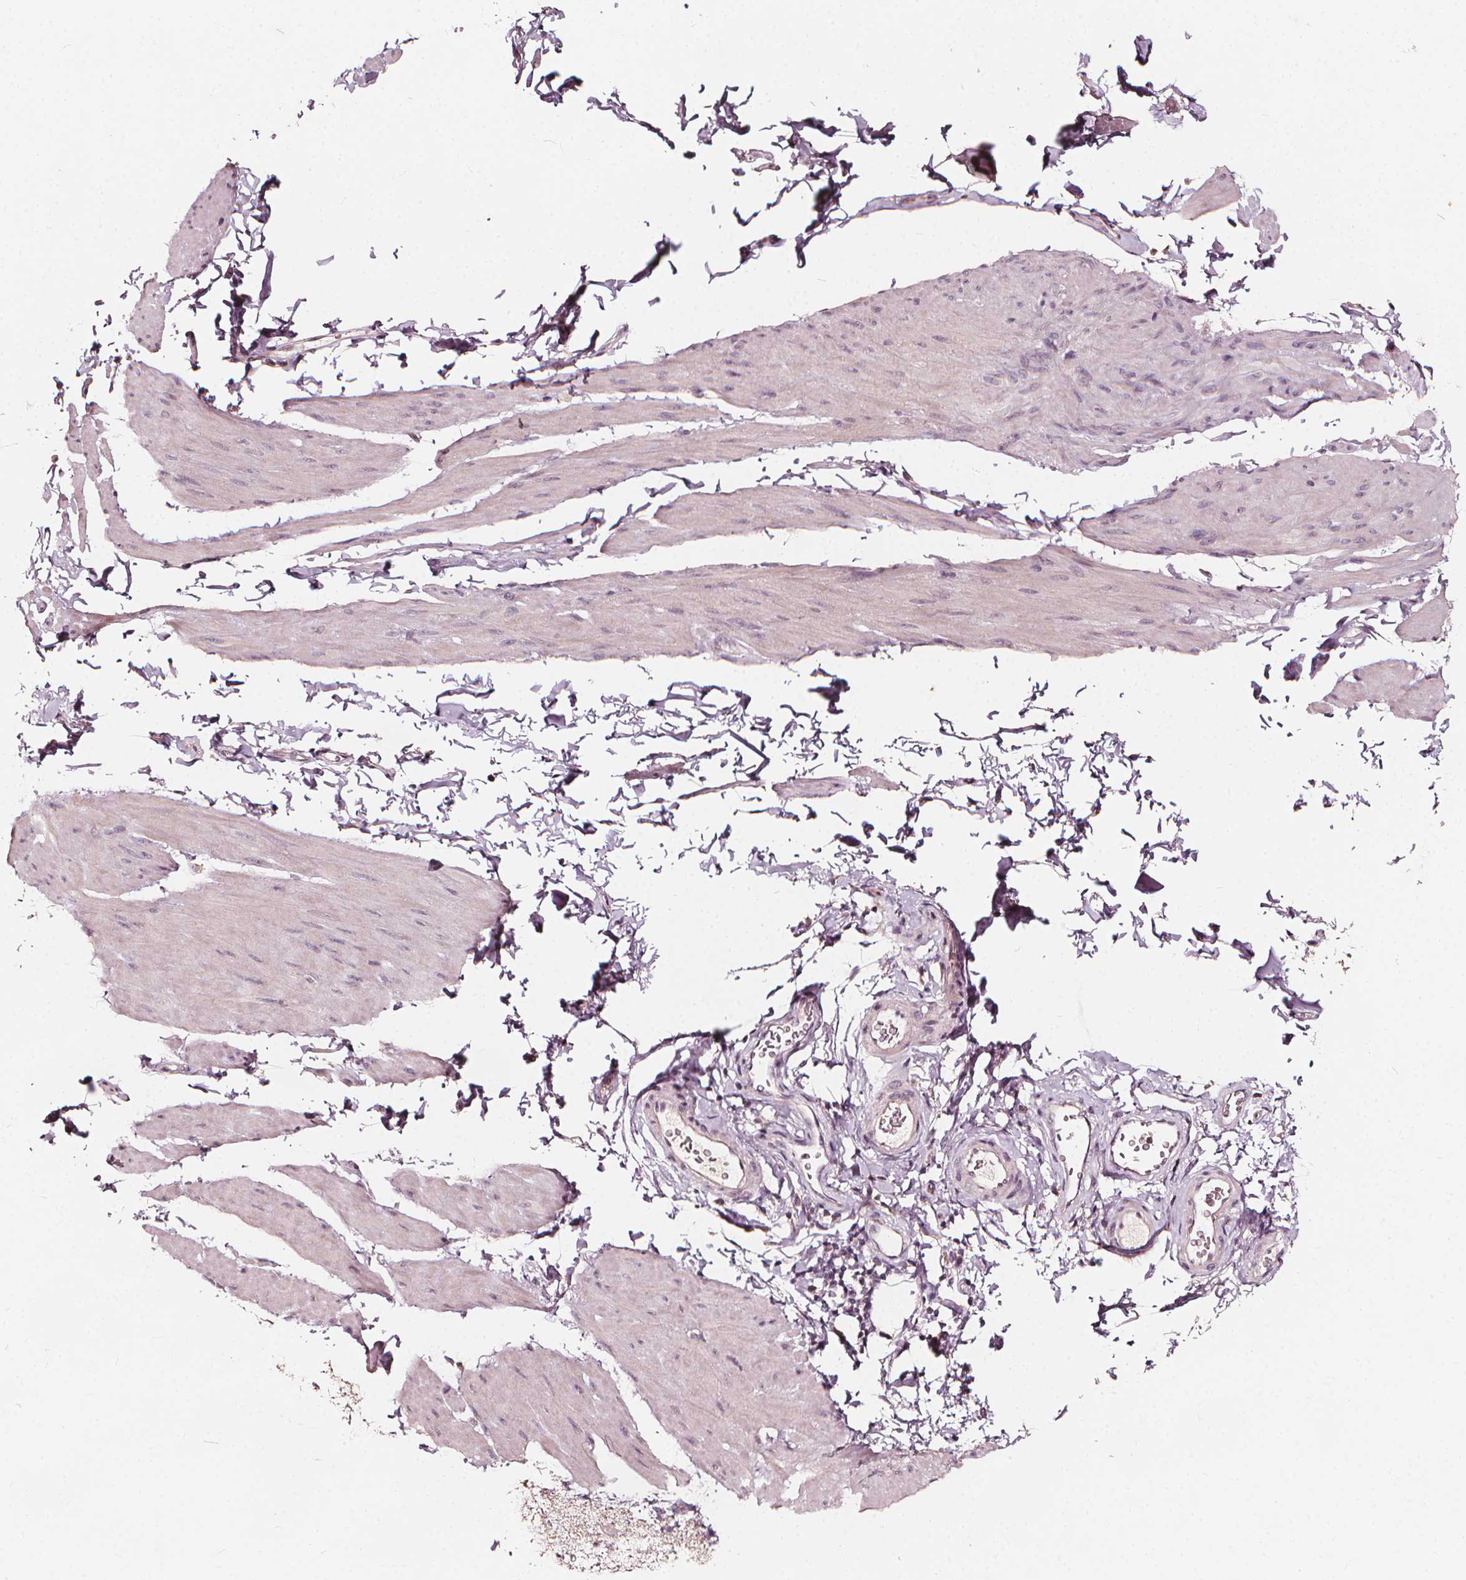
{"staining": {"intensity": "negative", "quantity": "none", "location": "none"}, "tissue": "smooth muscle", "cell_type": "Smooth muscle cells", "image_type": "normal", "snomed": [{"axis": "morphology", "description": "Normal tissue, NOS"}, {"axis": "topography", "description": "Adipose tissue"}, {"axis": "topography", "description": "Smooth muscle"}, {"axis": "topography", "description": "Peripheral nerve tissue"}], "caption": "A high-resolution micrograph shows immunohistochemistry staining of unremarkable smooth muscle, which displays no significant staining in smooth muscle cells.", "gene": "NPC1L1", "patient": {"sex": "male", "age": 83}}